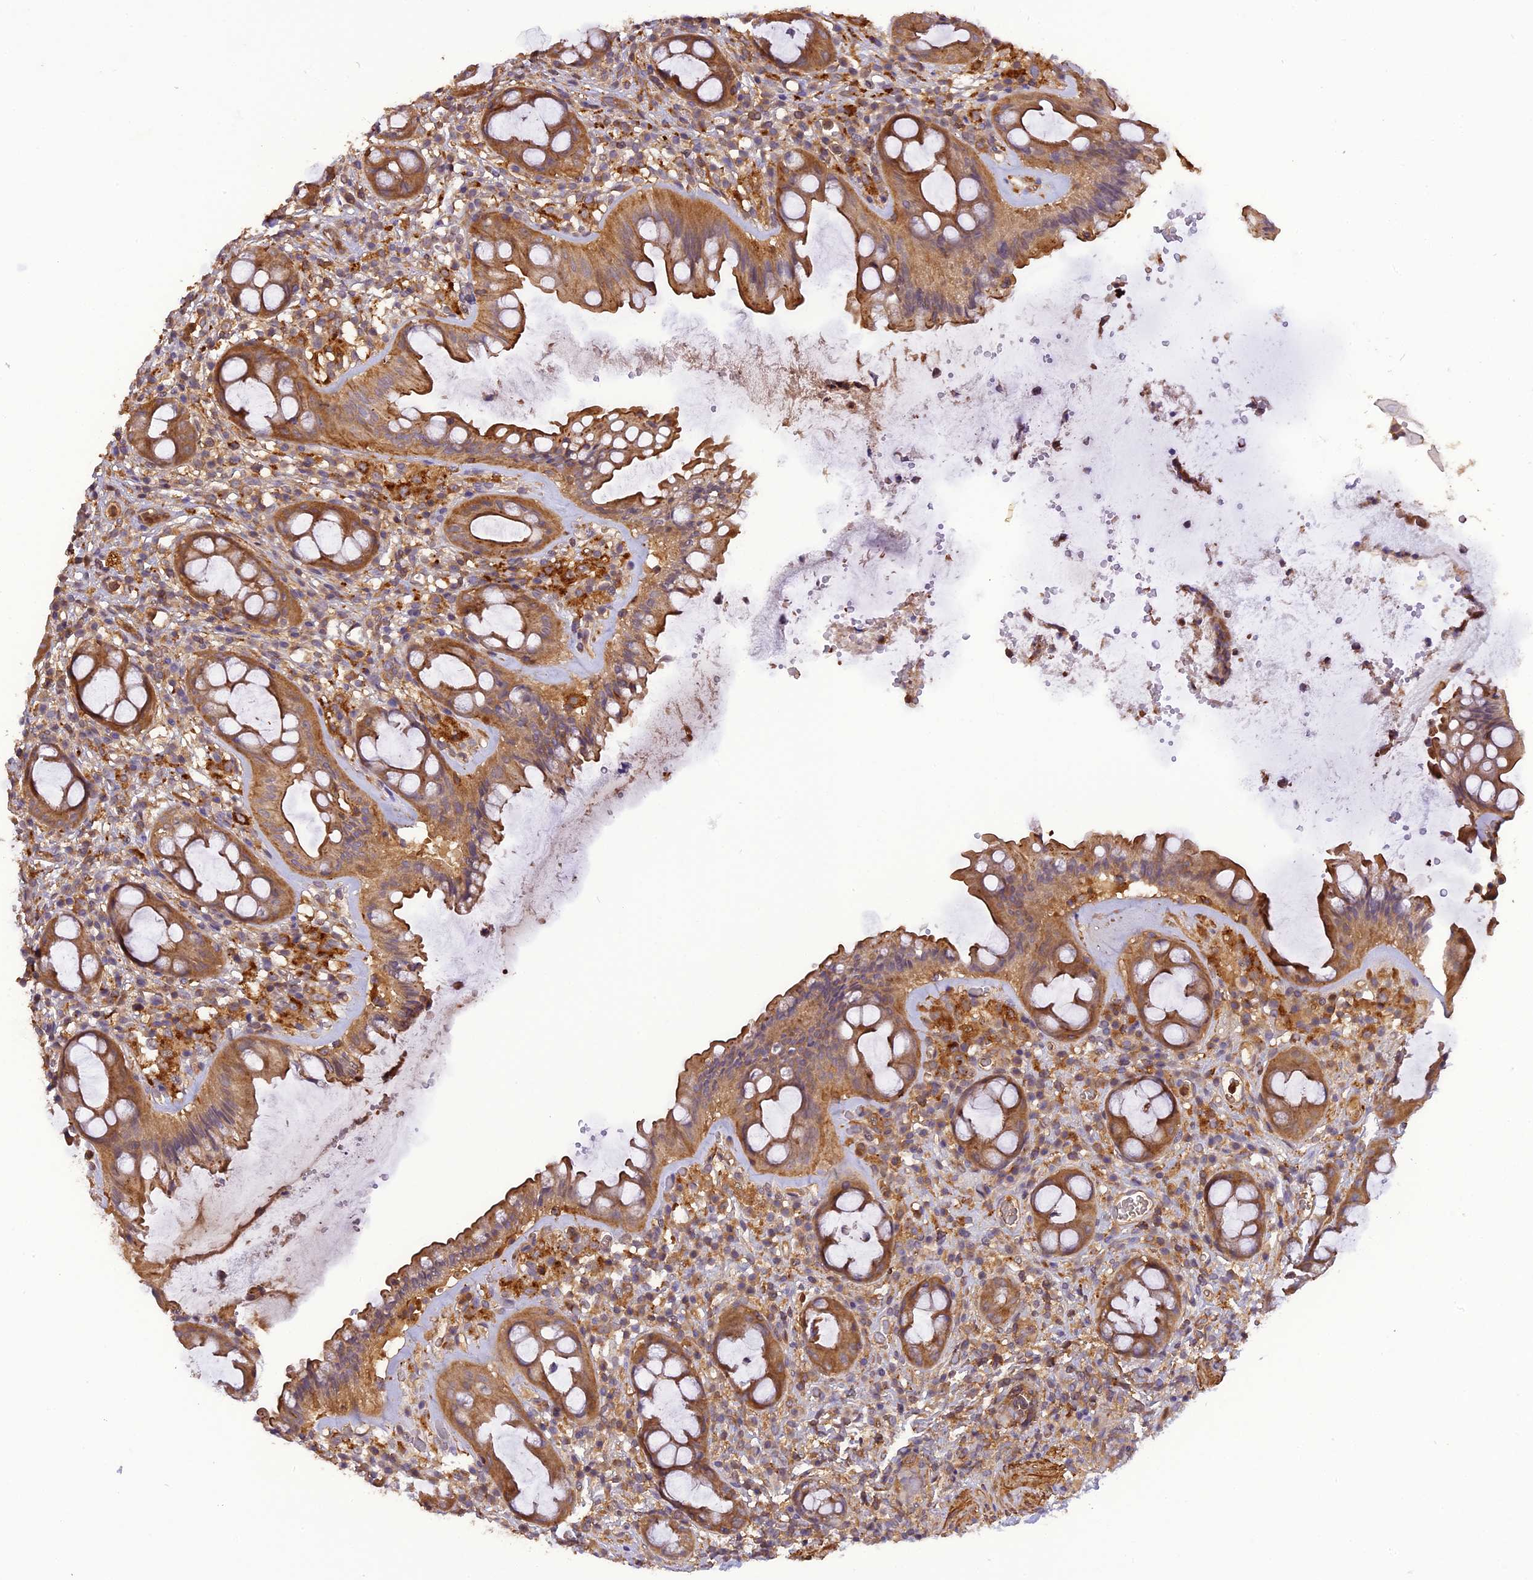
{"staining": {"intensity": "moderate", "quantity": ">75%", "location": "cytoplasmic/membranous"}, "tissue": "rectum", "cell_type": "Glandular cells", "image_type": "normal", "snomed": [{"axis": "morphology", "description": "Normal tissue, NOS"}, {"axis": "topography", "description": "Rectum"}], "caption": "High-power microscopy captured an IHC micrograph of unremarkable rectum, revealing moderate cytoplasmic/membranous staining in approximately >75% of glandular cells.", "gene": "STOML1", "patient": {"sex": "female", "age": 57}}